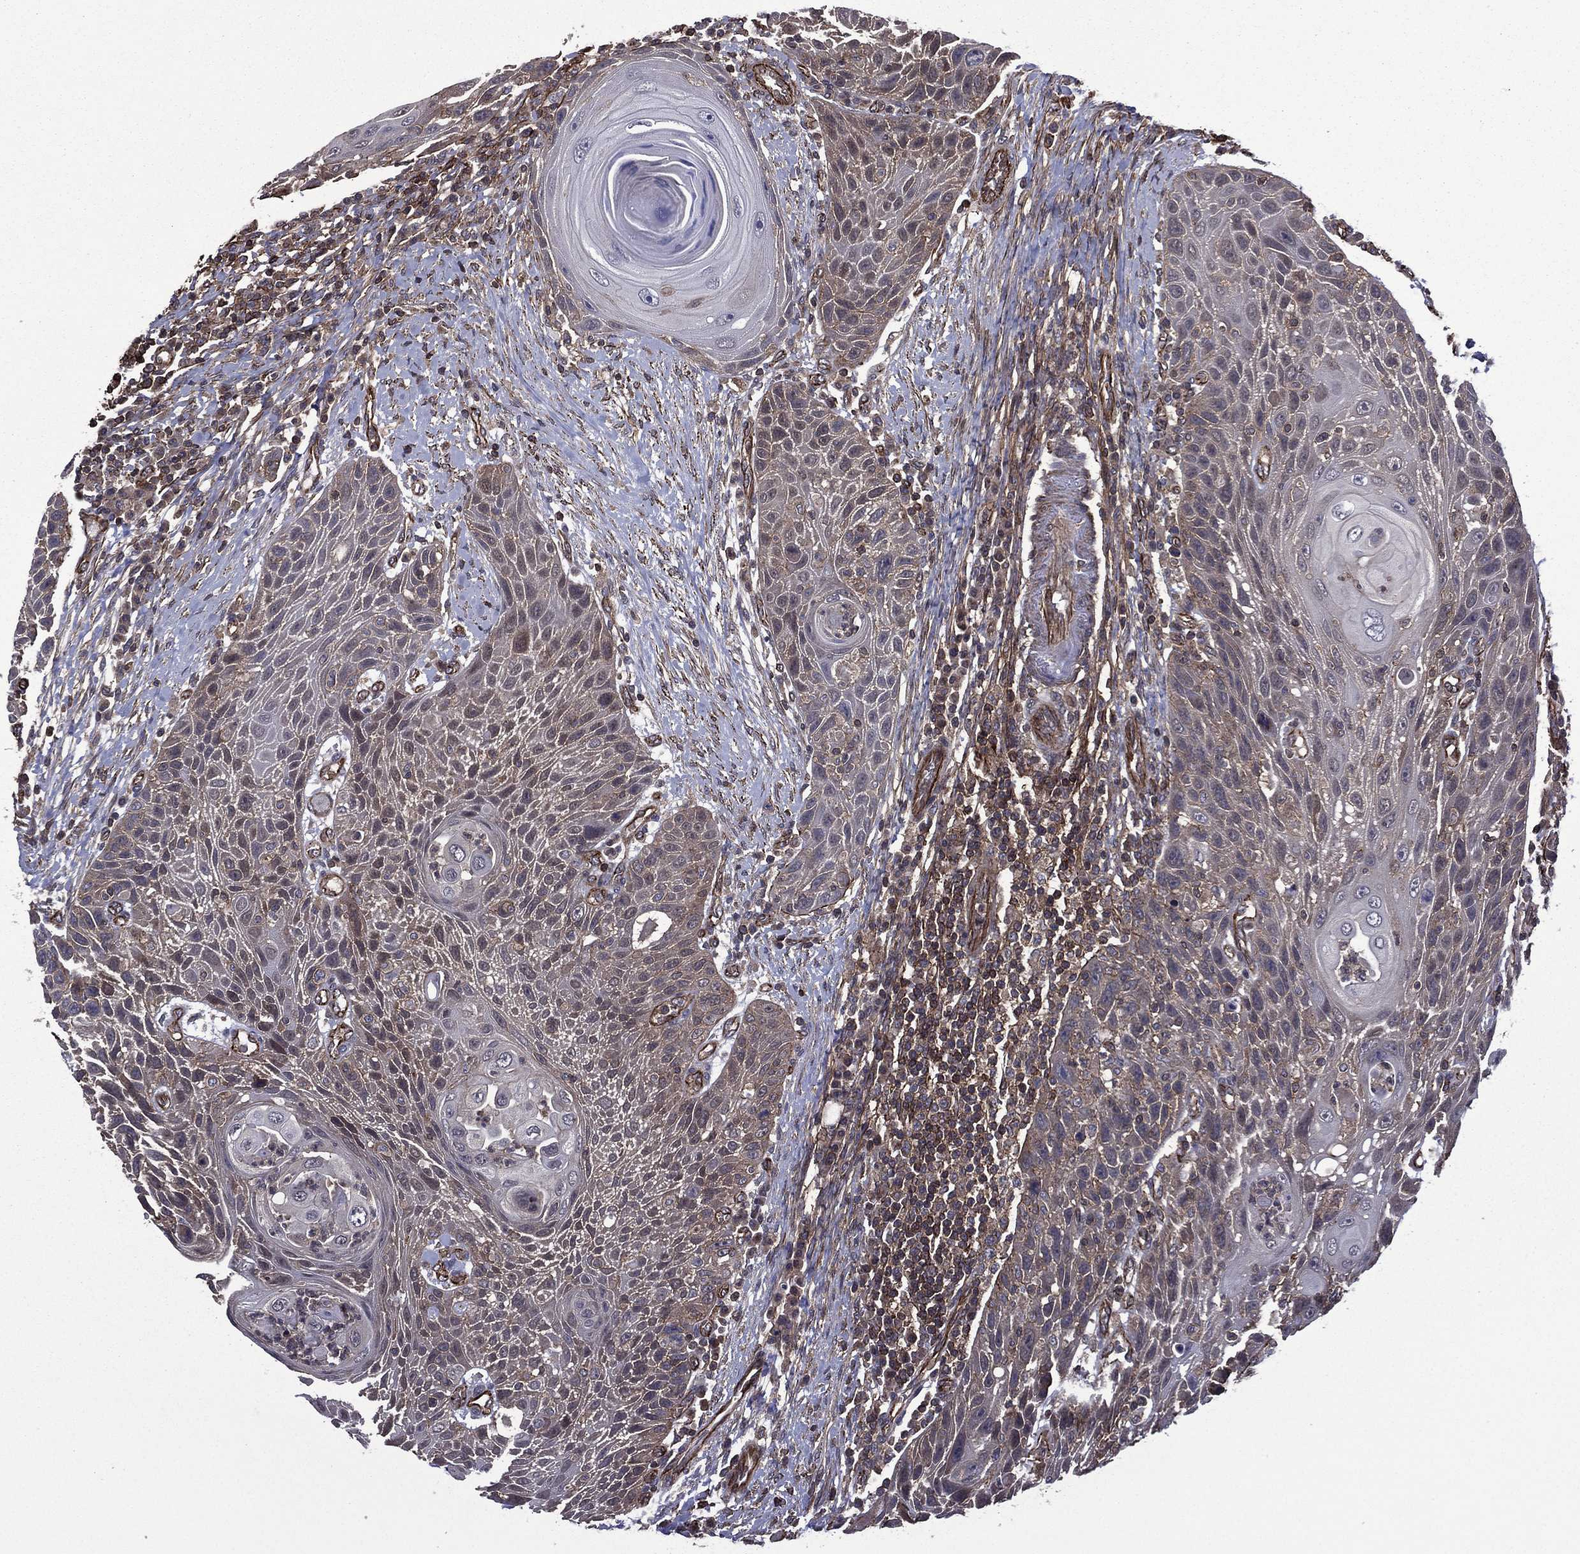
{"staining": {"intensity": "moderate", "quantity": "25%-75%", "location": "cytoplasmic/membranous"}, "tissue": "head and neck cancer", "cell_type": "Tumor cells", "image_type": "cancer", "snomed": [{"axis": "morphology", "description": "Squamous cell carcinoma, NOS"}, {"axis": "topography", "description": "Head-Neck"}], "caption": "High-power microscopy captured an immunohistochemistry photomicrograph of head and neck cancer, revealing moderate cytoplasmic/membranous staining in approximately 25%-75% of tumor cells.", "gene": "PLPP3", "patient": {"sex": "male", "age": 69}}